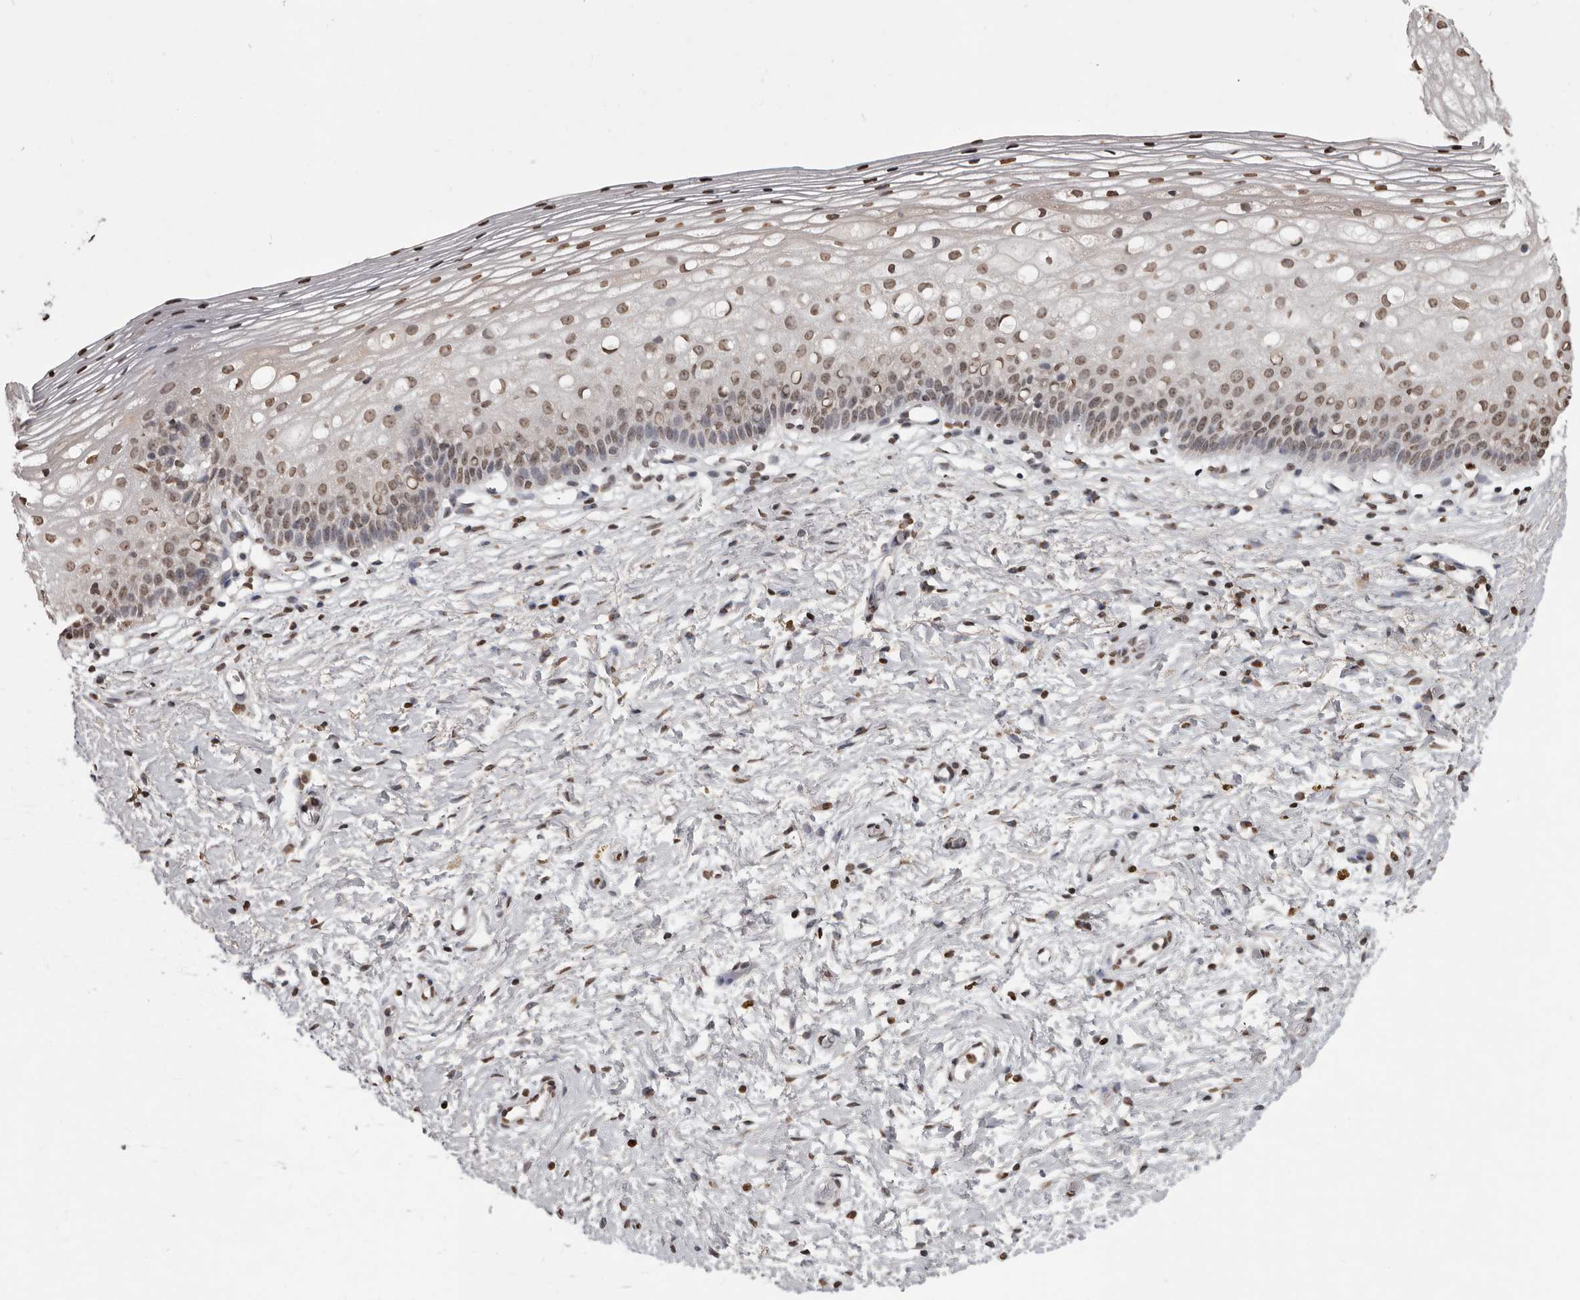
{"staining": {"intensity": "weak", "quantity": "25%-75%", "location": "nuclear"}, "tissue": "cervix", "cell_type": "Squamous epithelial cells", "image_type": "normal", "snomed": [{"axis": "morphology", "description": "Normal tissue, NOS"}, {"axis": "topography", "description": "Cervix"}], "caption": "Protein staining by immunohistochemistry (IHC) reveals weak nuclear positivity in approximately 25%-75% of squamous epithelial cells in unremarkable cervix. (Stains: DAB (3,3'-diaminobenzidine) in brown, nuclei in blue, Microscopy: brightfield microscopy at high magnification).", "gene": "WDR45", "patient": {"sex": "female", "age": 72}}